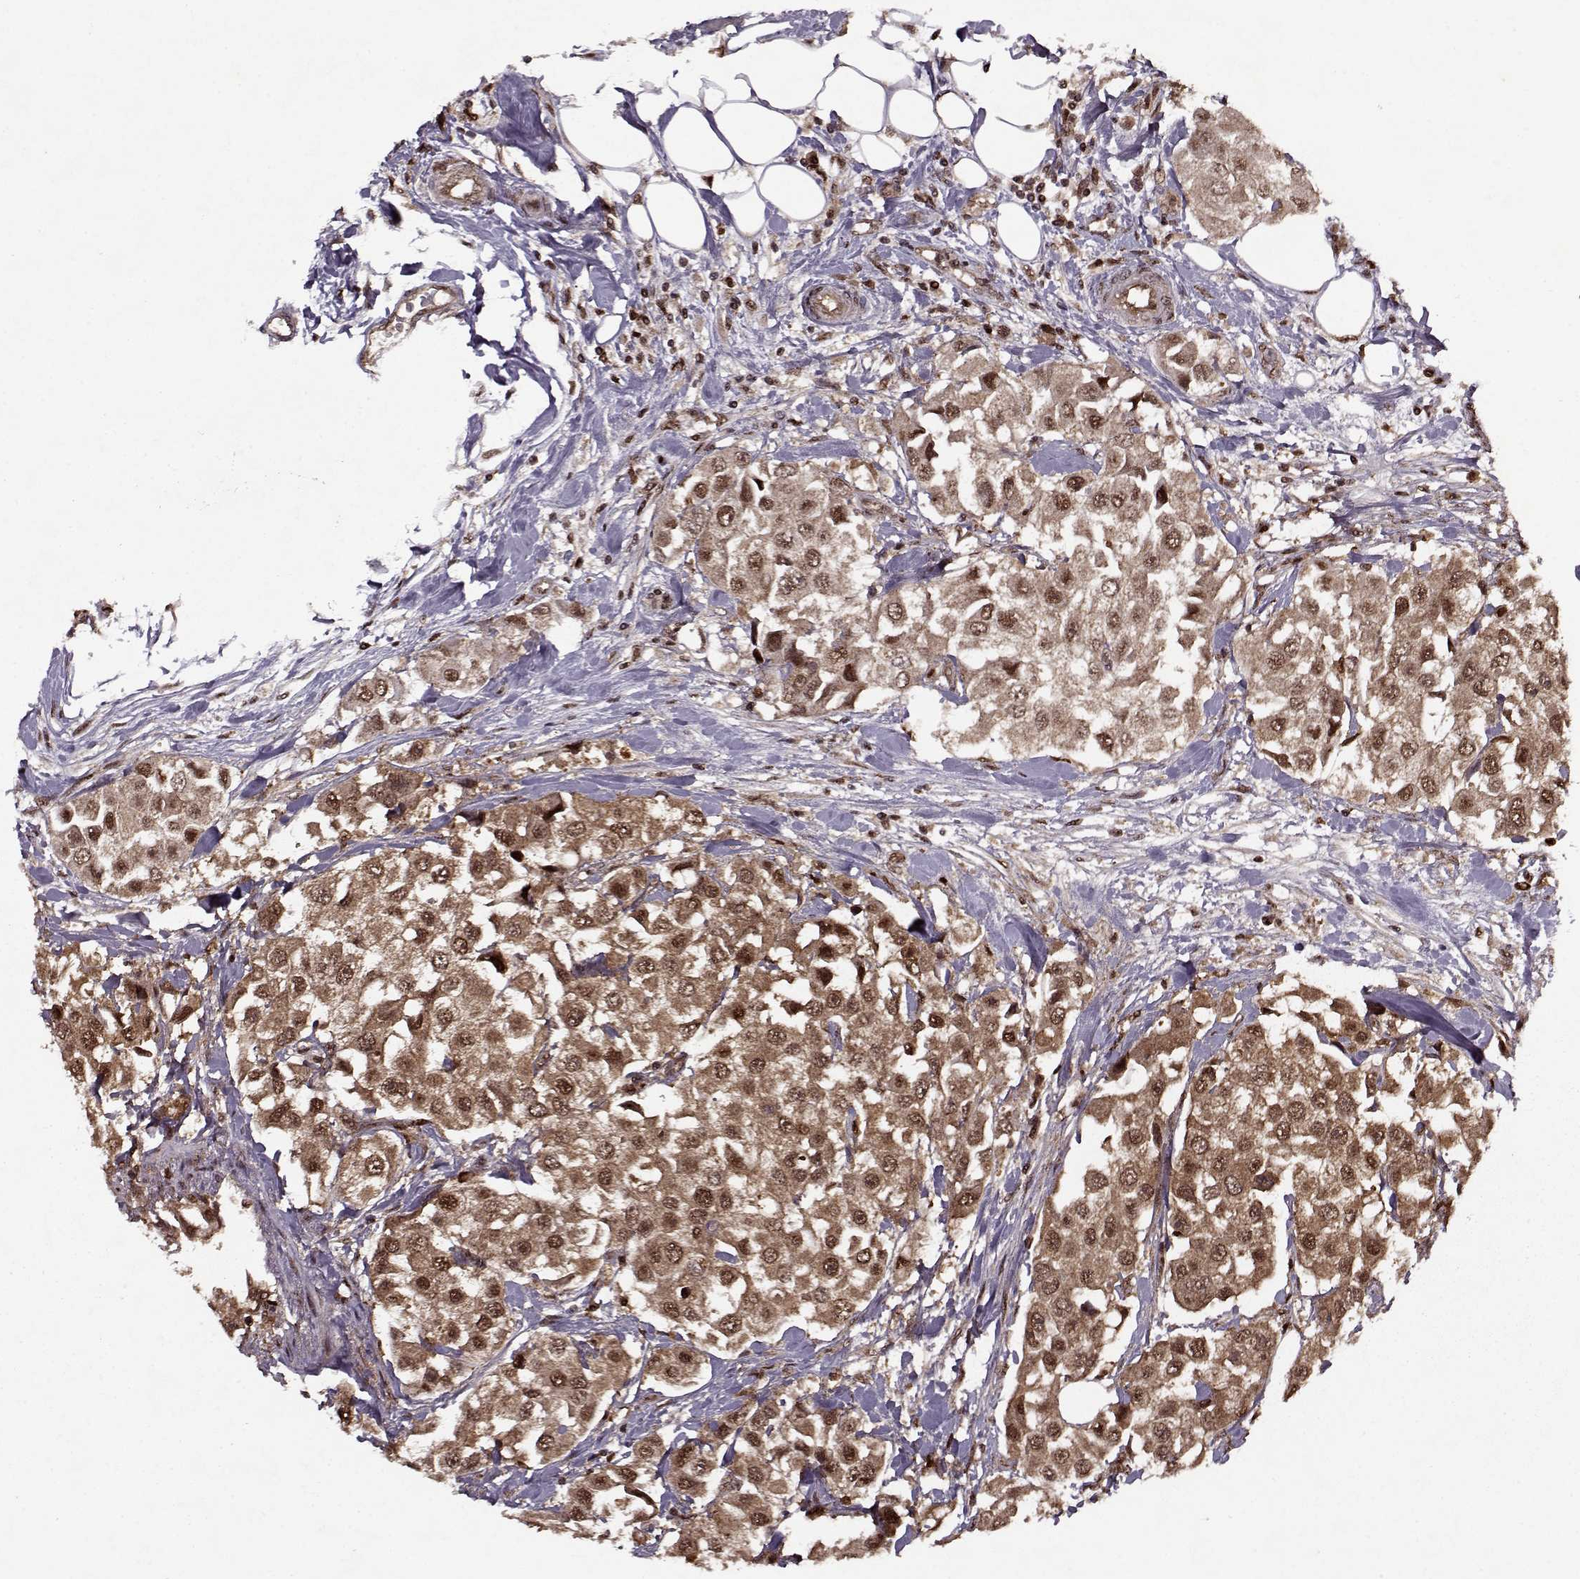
{"staining": {"intensity": "strong", "quantity": ">75%", "location": "cytoplasmic/membranous,nuclear"}, "tissue": "urothelial cancer", "cell_type": "Tumor cells", "image_type": "cancer", "snomed": [{"axis": "morphology", "description": "Urothelial carcinoma, High grade"}, {"axis": "topography", "description": "Urinary bladder"}], "caption": "Strong cytoplasmic/membranous and nuclear positivity is identified in approximately >75% of tumor cells in urothelial cancer.", "gene": "PSMA7", "patient": {"sex": "female", "age": 64}}